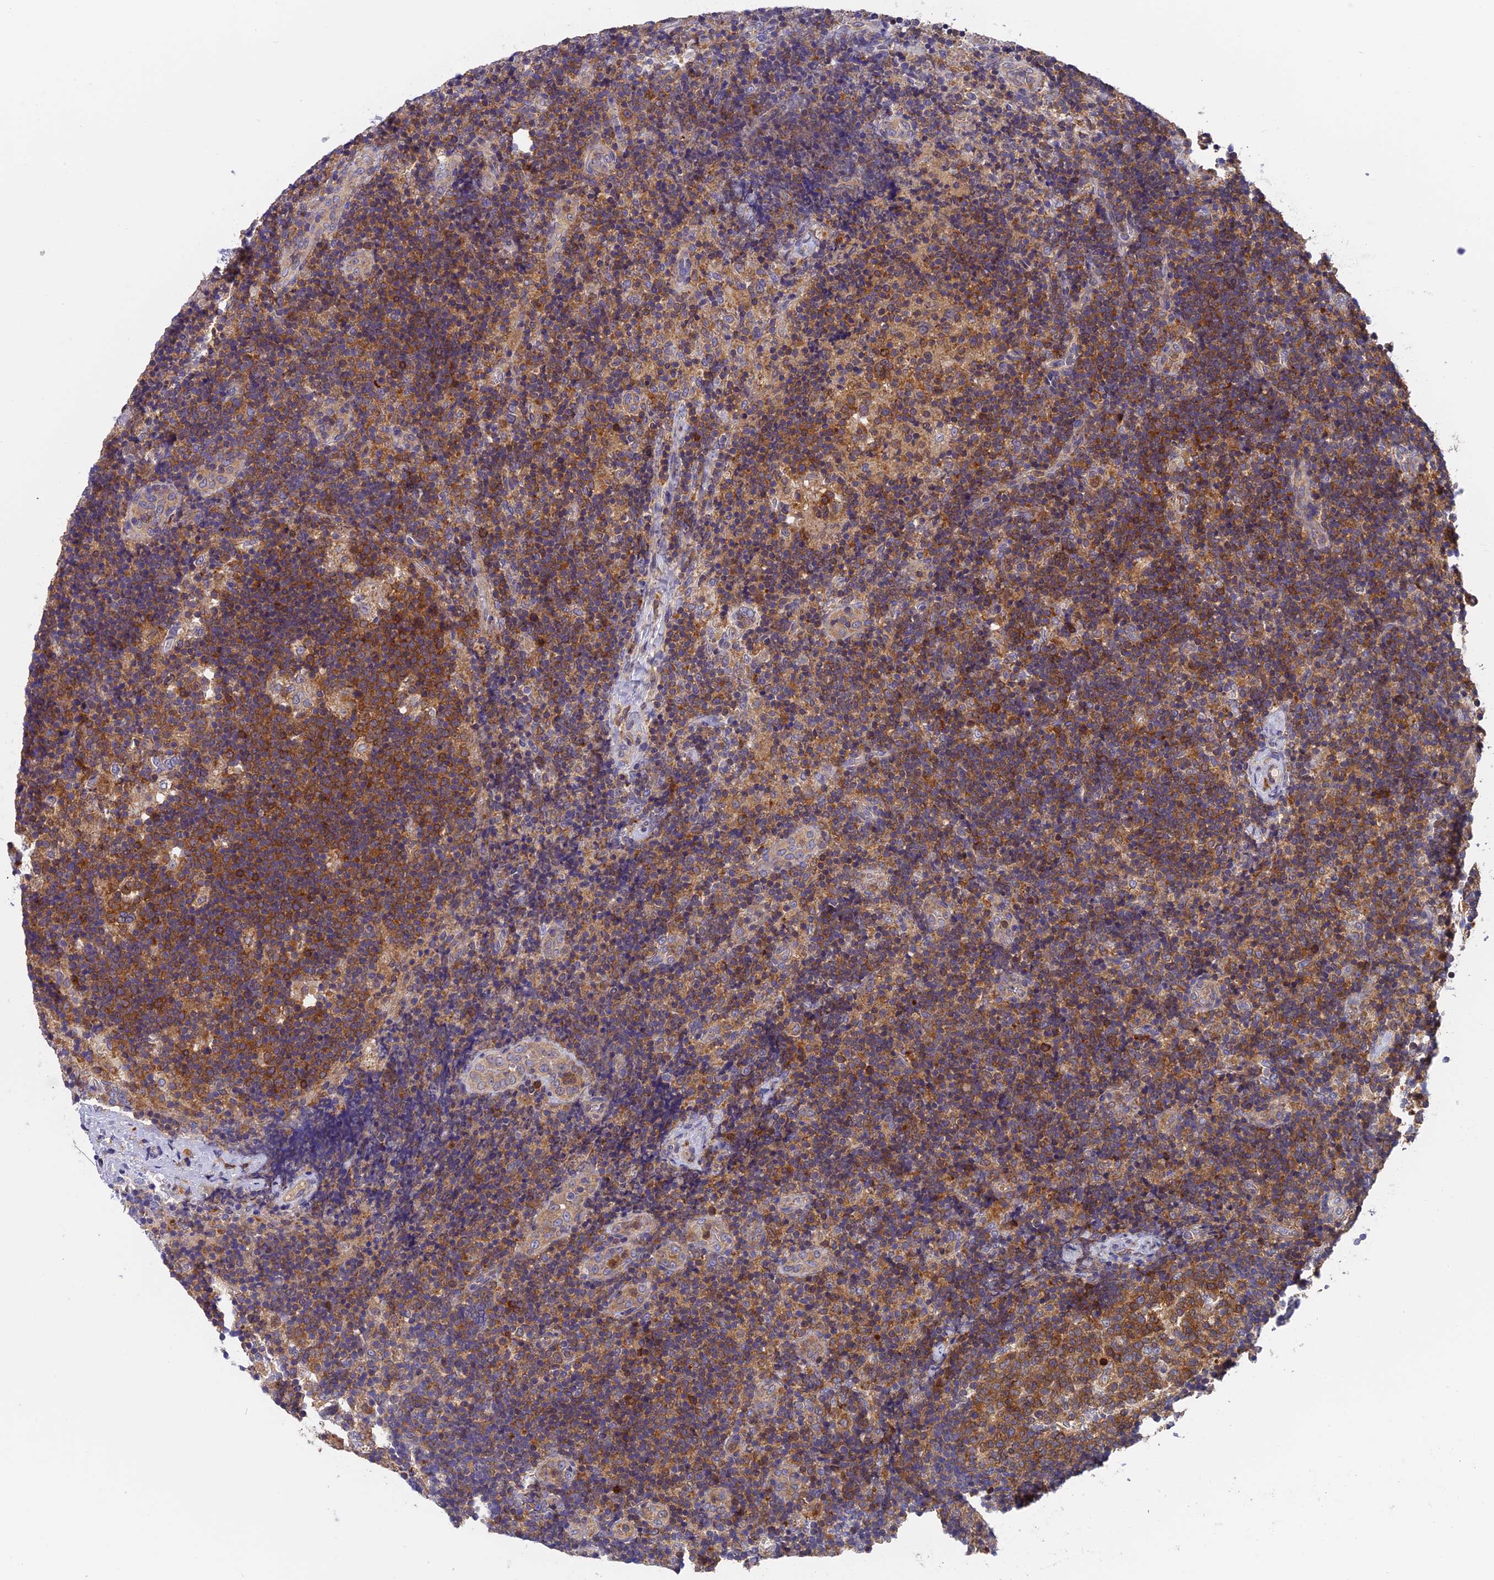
{"staining": {"intensity": "moderate", "quantity": ">75%", "location": "cytoplasmic/membranous"}, "tissue": "lymph node", "cell_type": "Germinal center cells", "image_type": "normal", "snomed": [{"axis": "morphology", "description": "Normal tissue, NOS"}, {"axis": "topography", "description": "Lymph node"}], "caption": "Moderate cytoplasmic/membranous positivity for a protein is appreciated in about >75% of germinal center cells of unremarkable lymph node using IHC.", "gene": "IPO5", "patient": {"sex": "female", "age": 22}}